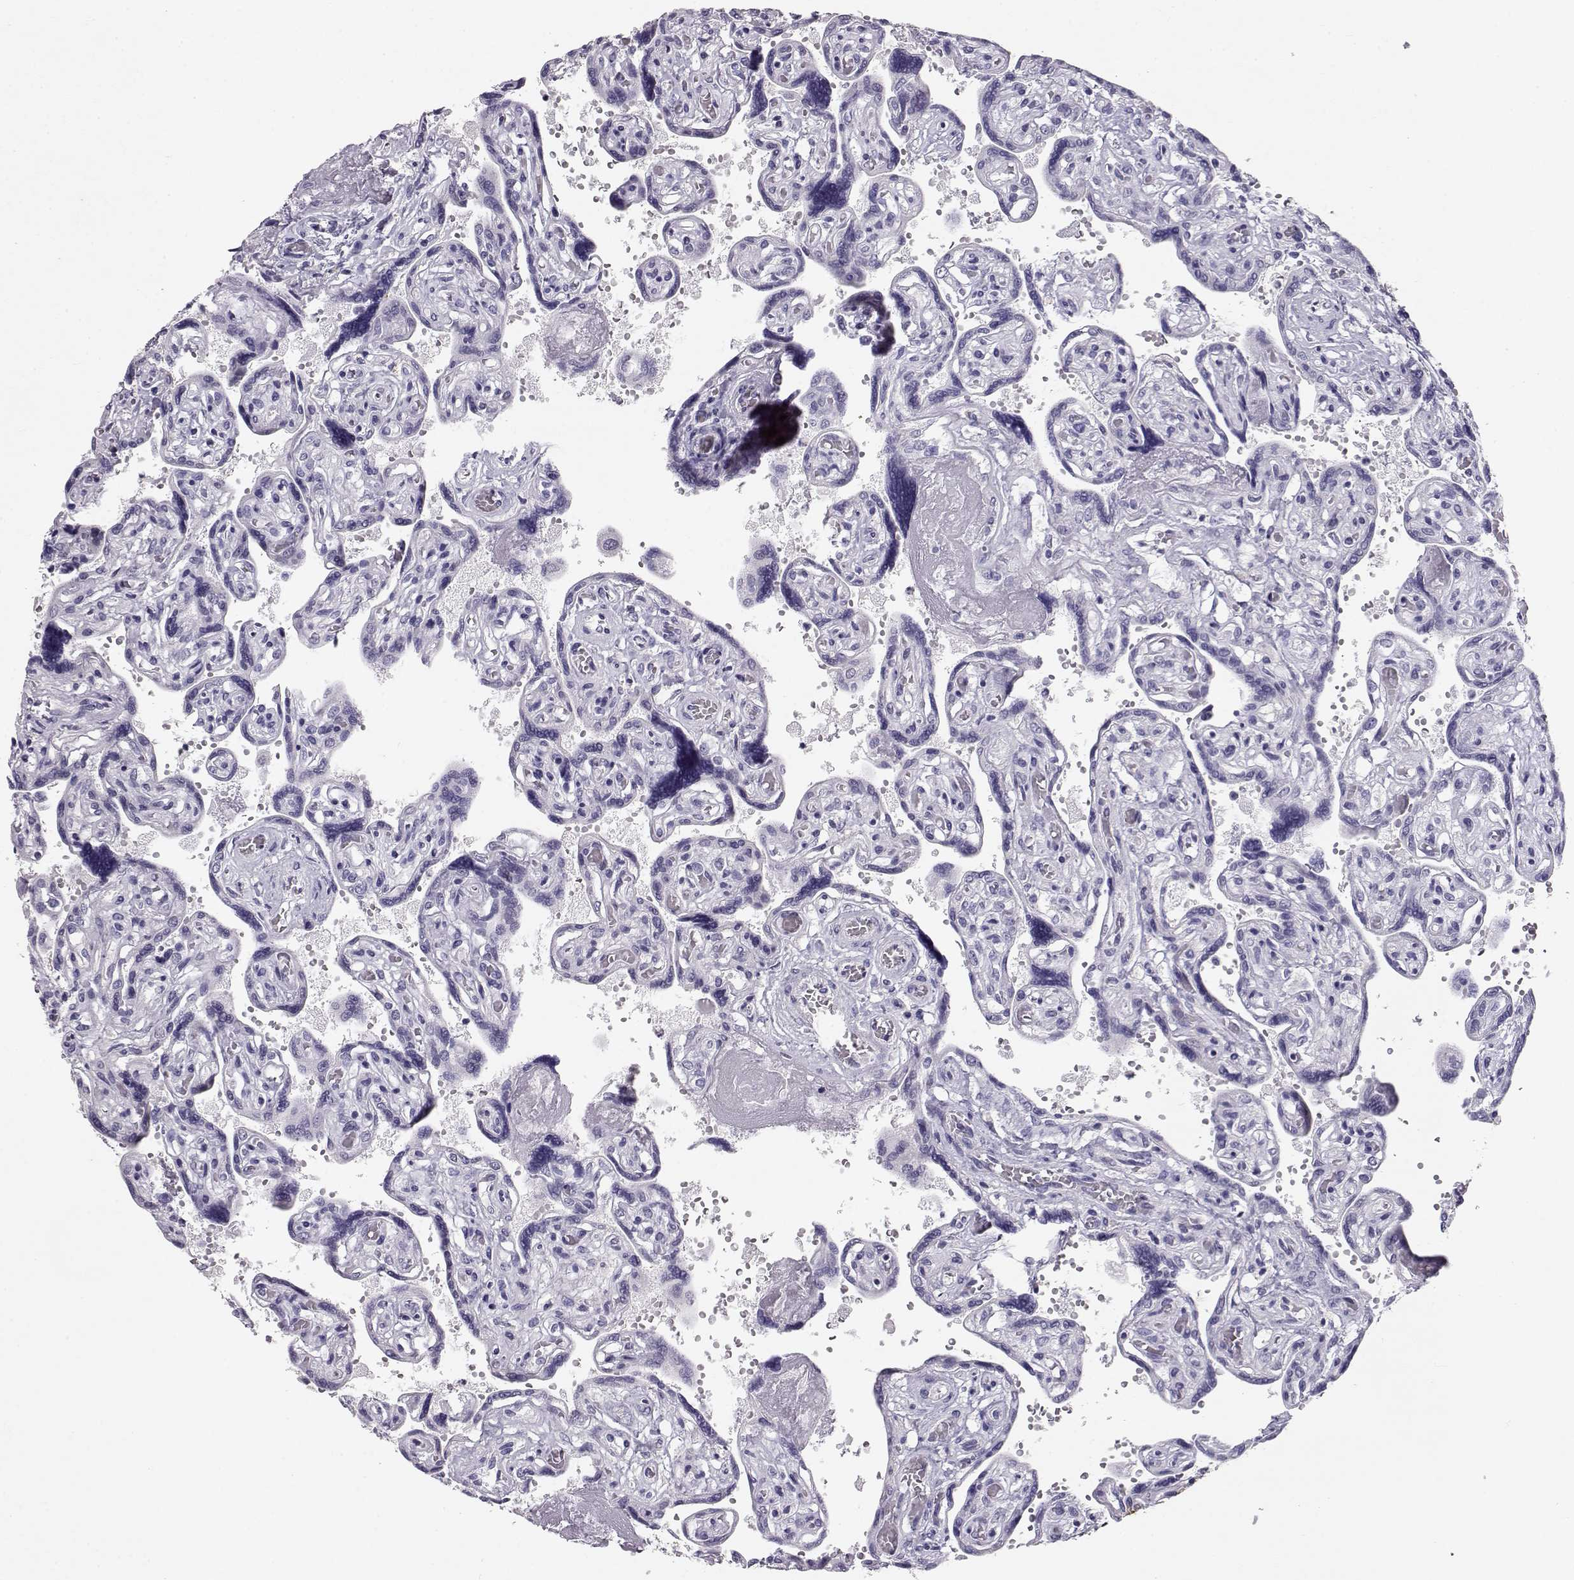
{"staining": {"intensity": "negative", "quantity": "none", "location": "none"}, "tissue": "placenta", "cell_type": "Decidual cells", "image_type": "normal", "snomed": [{"axis": "morphology", "description": "Normal tissue, NOS"}, {"axis": "topography", "description": "Placenta"}], "caption": "A high-resolution image shows IHC staining of benign placenta, which displays no significant expression in decidual cells.", "gene": "RD3", "patient": {"sex": "female", "age": 32}}